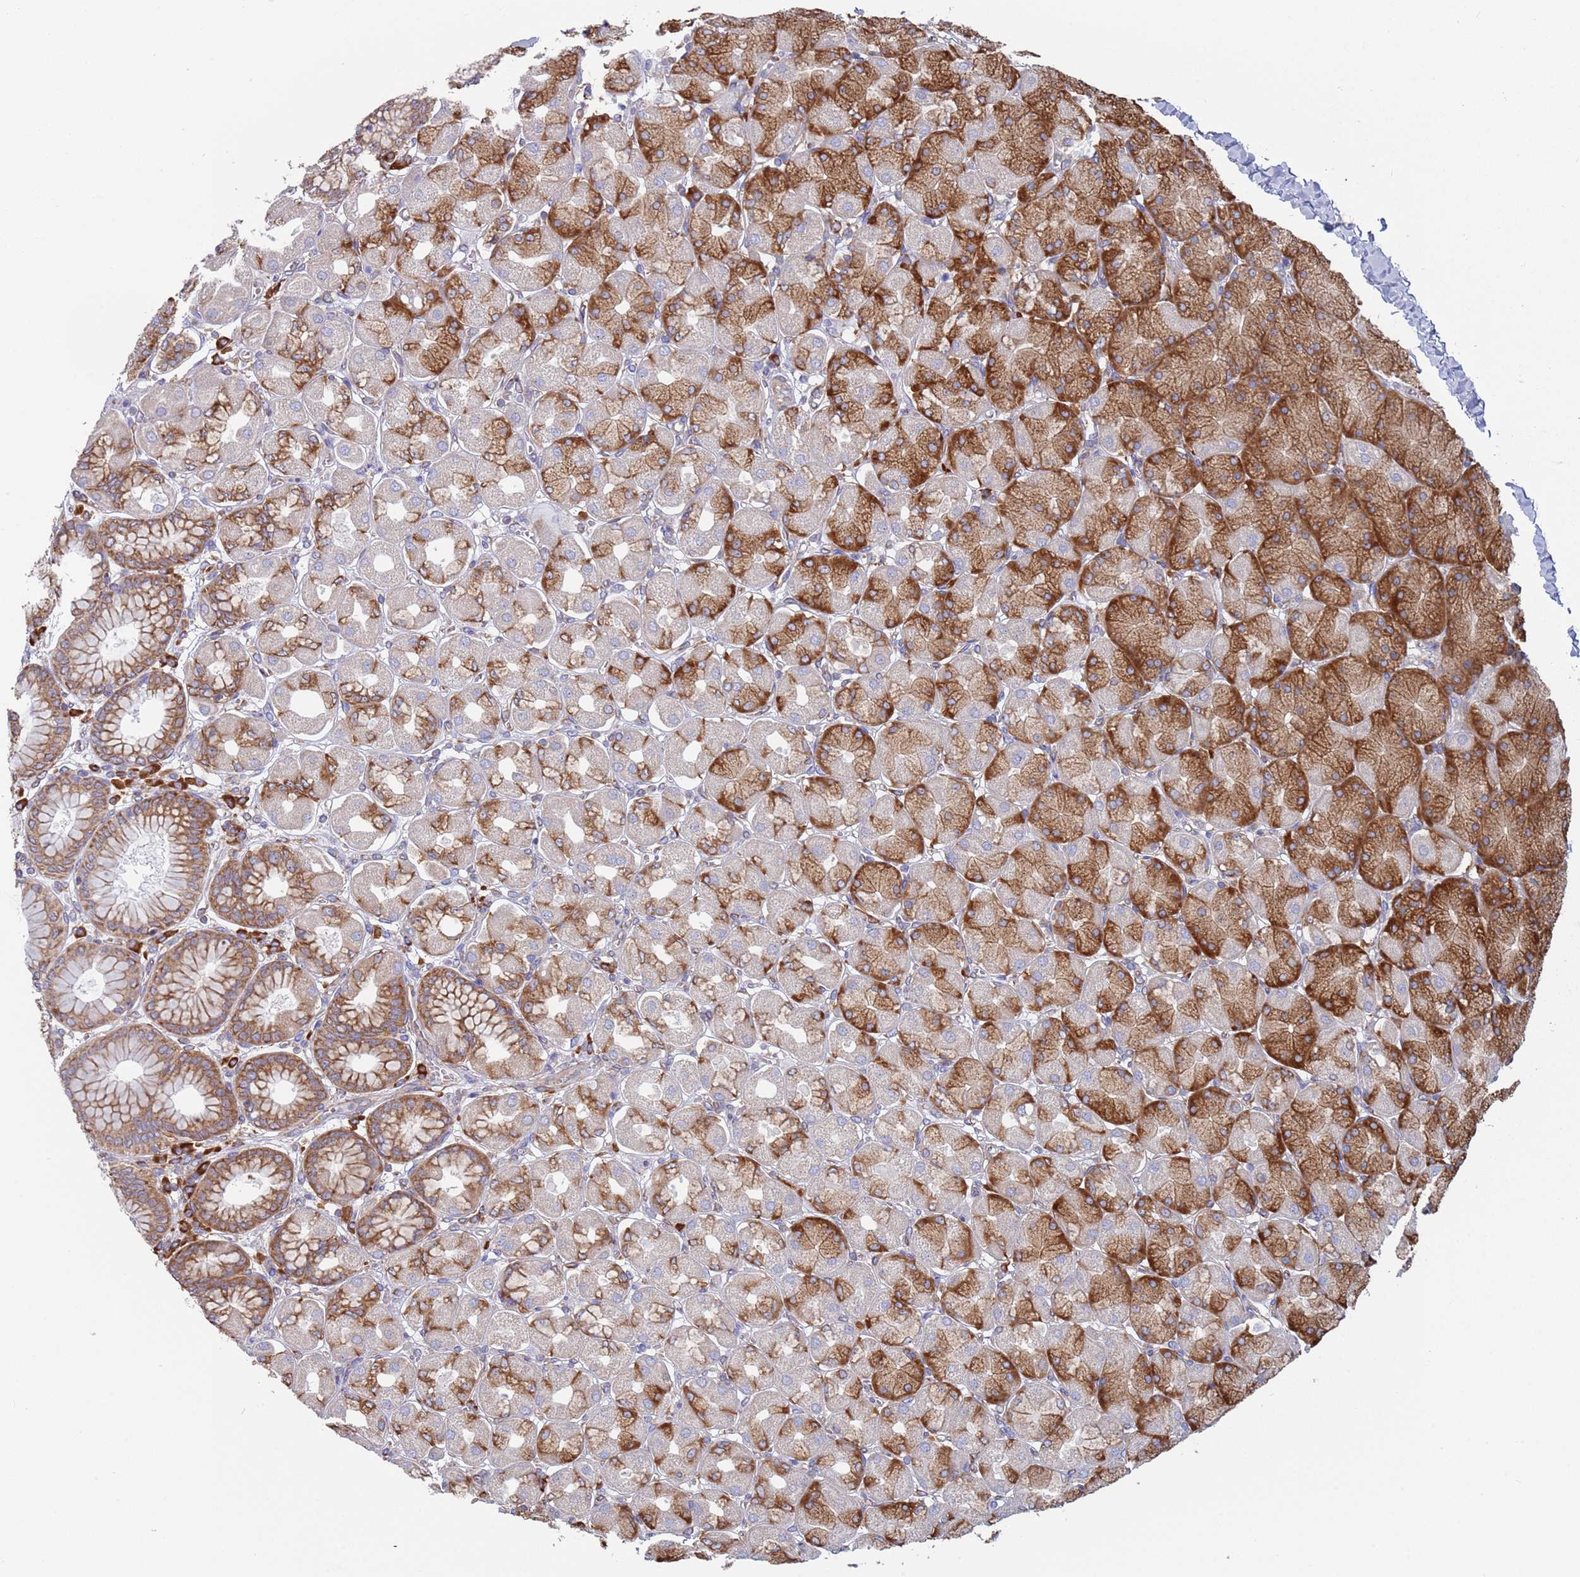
{"staining": {"intensity": "strong", "quantity": "25%-75%", "location": "cytoplasmic/membranous"}, "tissue": "stomach", "cell_type": "Glandular cells", "image_type": "normal", "snomed": [{"axis": "morphology", "description": "Normal tissue, NOS"}, {"axis": "topography", "description": "Stomach, upper"}], "caption": "Strong cytoplasmic/membranous staining is identified in approximately 25%-75% of glandular cells in unremarkable stomach.", "gene": "ENSG00000286098", "patient": {"sex": "female", "age": 56}}